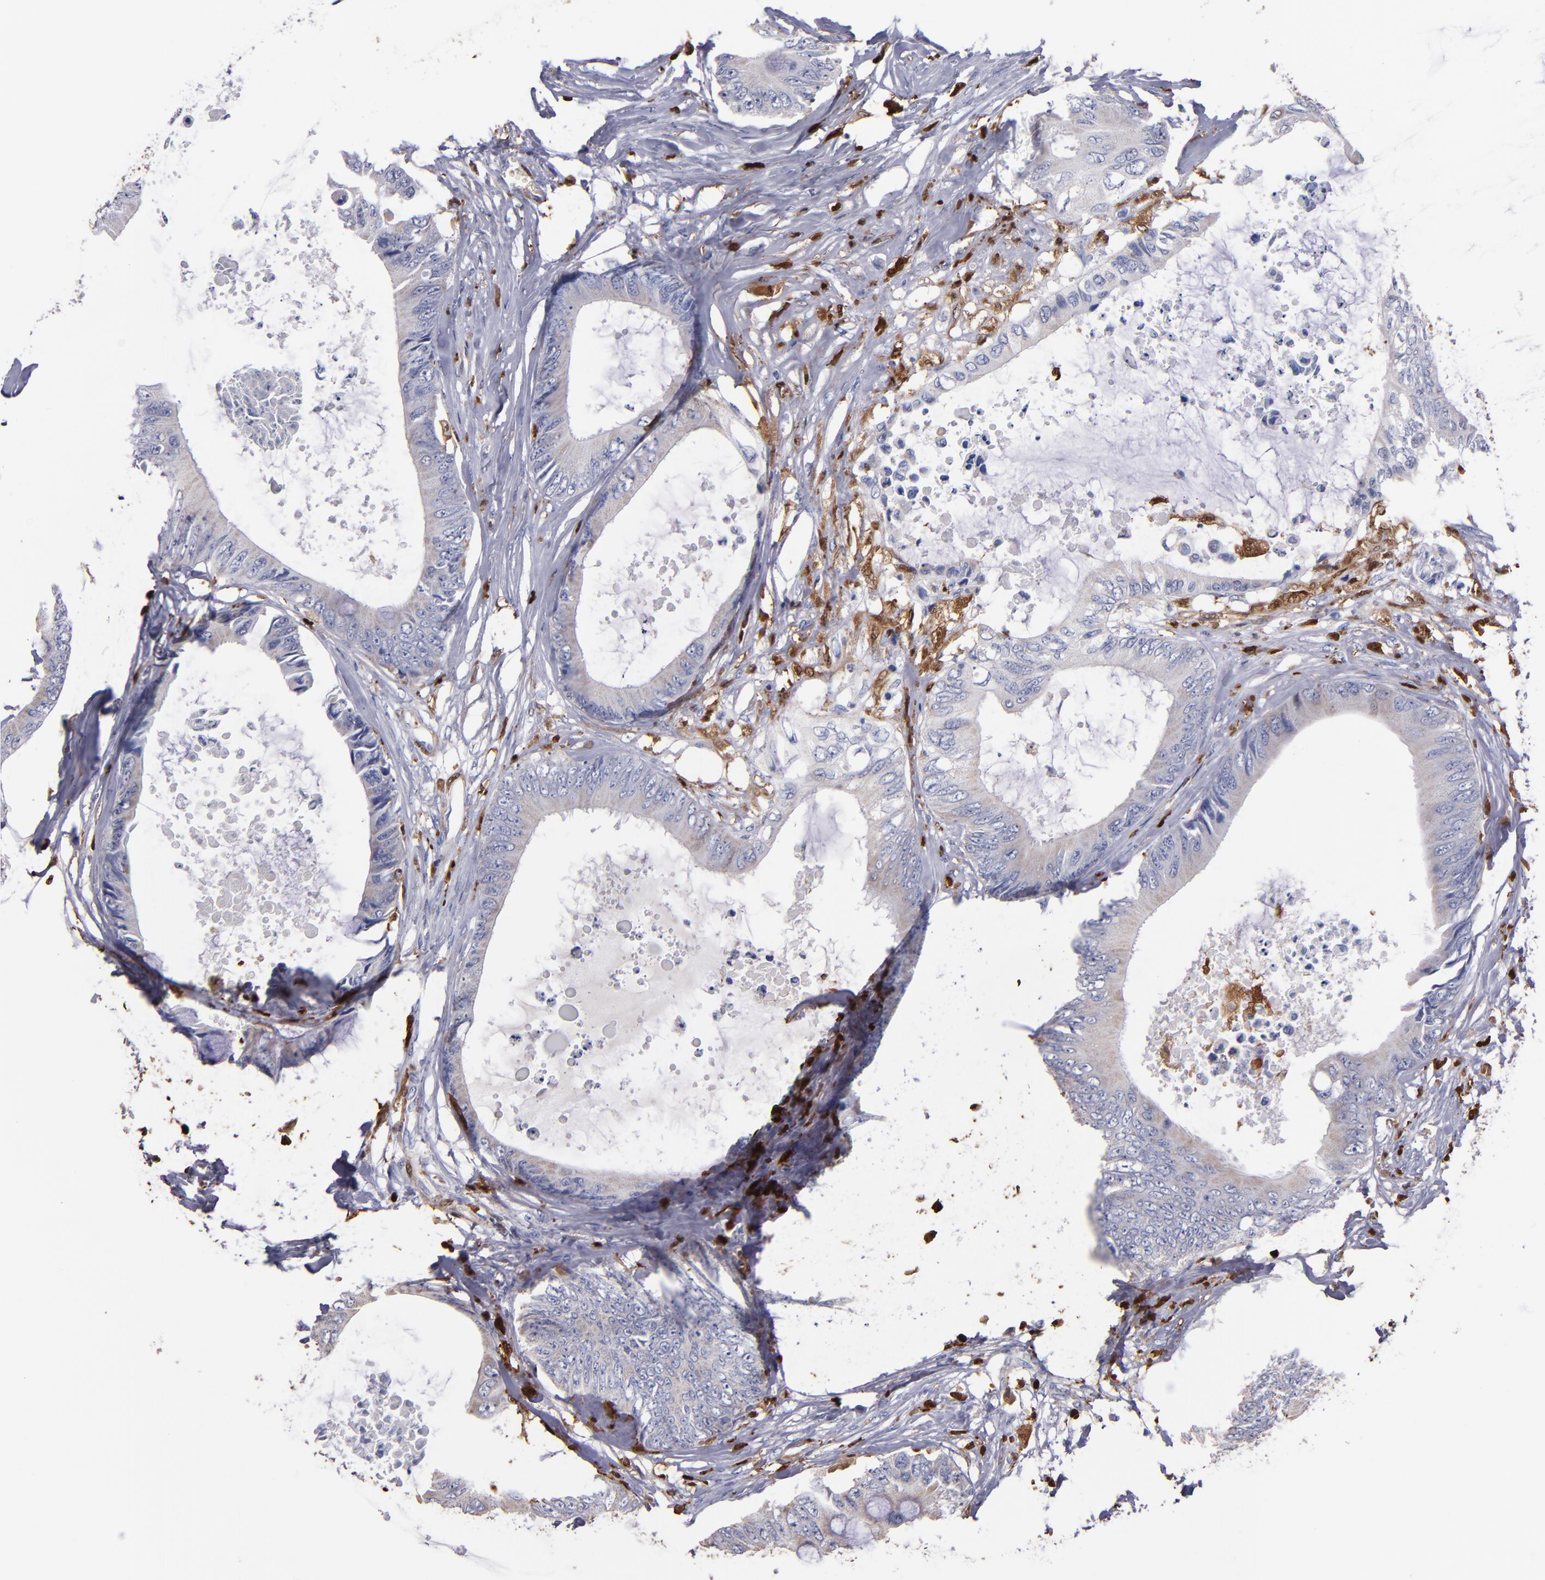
{"staining": {"intensity": "weak", "quantity": "<25%", "location": "cytoplasmic/membranous"}, "tissue": "colorectal cancer", "cell_type": "Tumor cells", "image_type": "cancer", "snomed": [{"axis": "morphology", "description": "Normal tissue, NOS"}, {"axis": "morphology", "description": "Adenocarcinoma, NOS"}, {"axis": "topography", "description": "Rectum"}, {"axis": "topography", "description": "Peripheral nerve tissue"}], "caption": "Colorectal adenocarcinoma was stained to show a protein in brown. There is no significant staining in tumor cells.", "gene": "S100A4", "patient": {"sex": "female", "age": 77}}